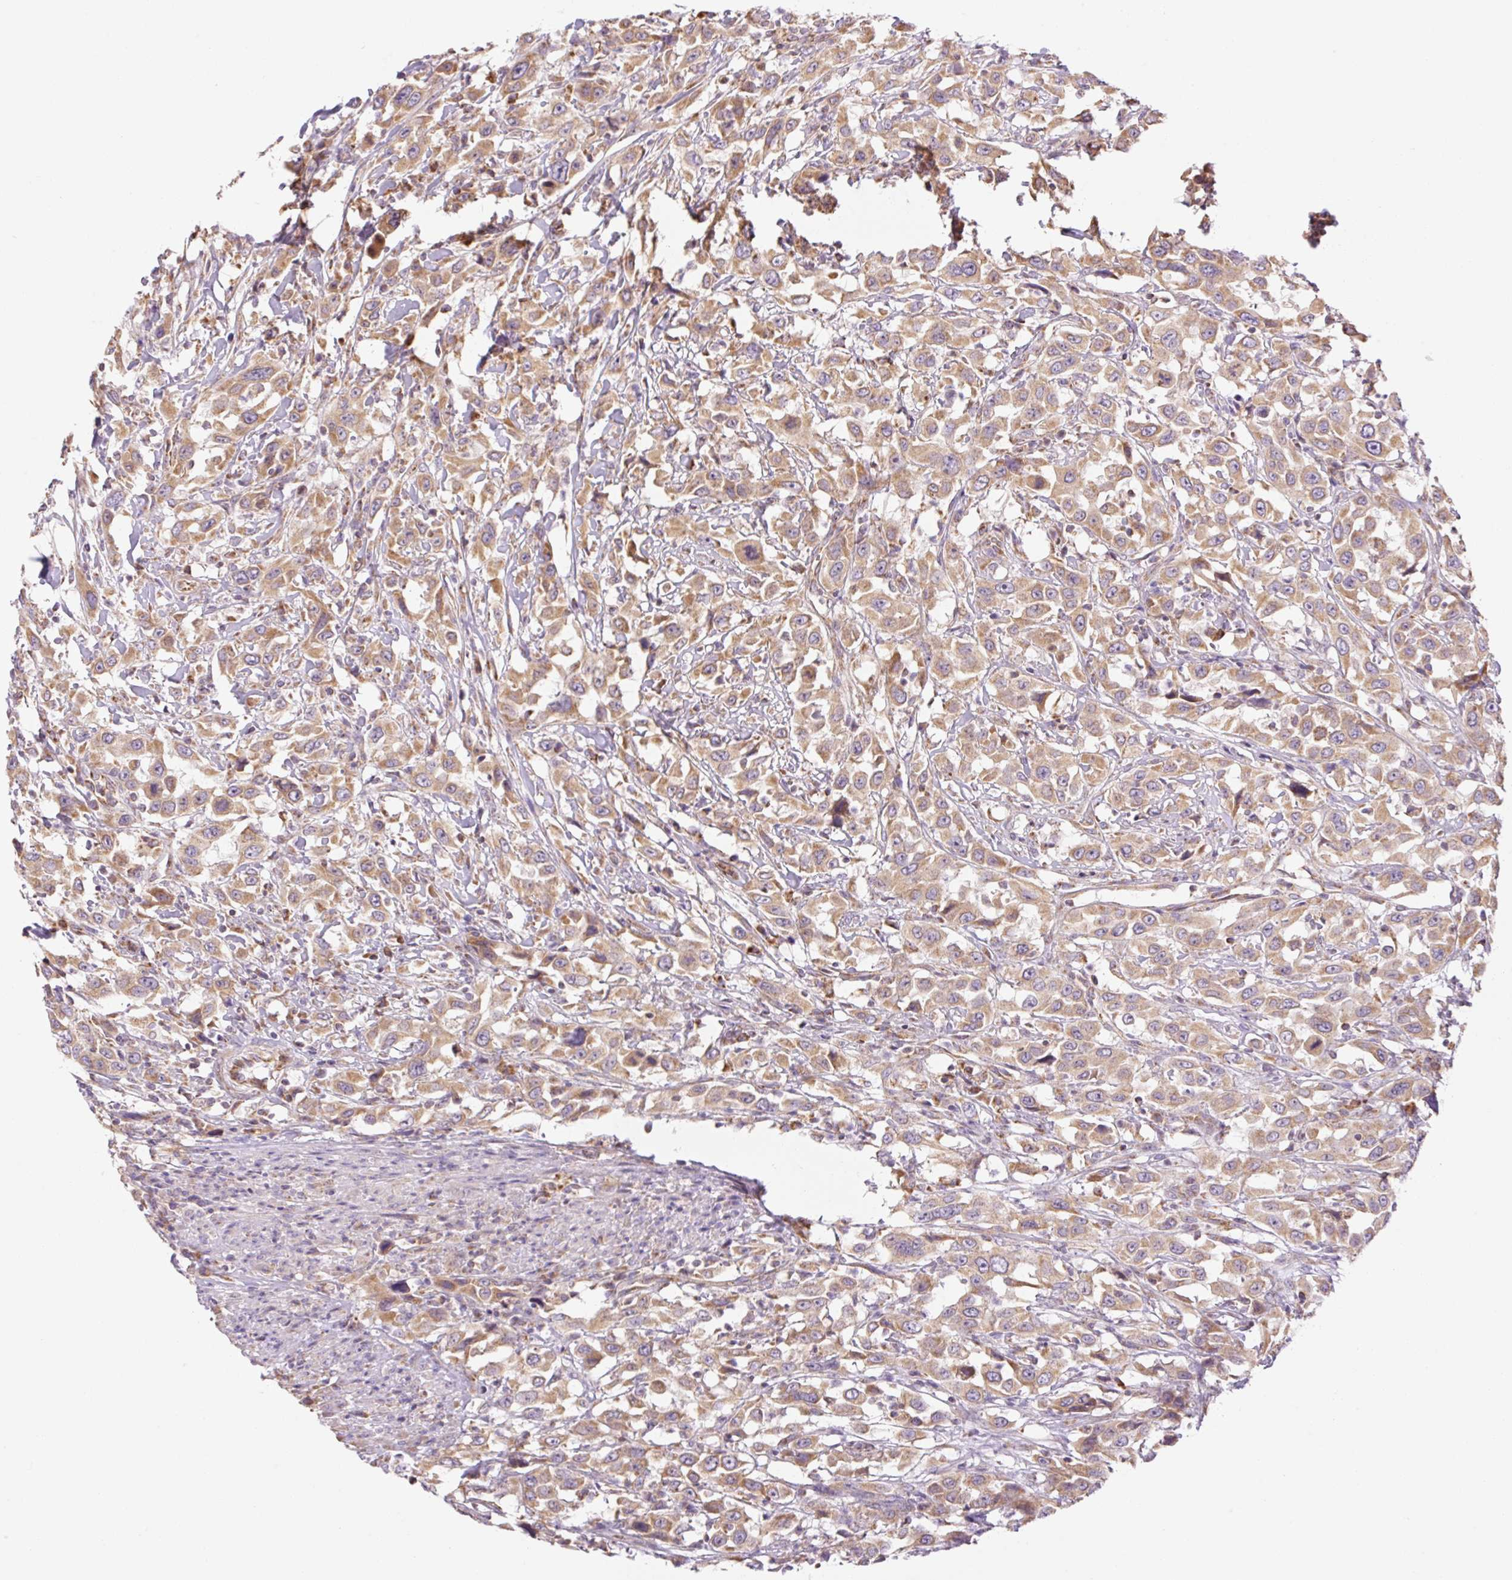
{"staining": {"intensity": "moderate", "quantity": ">75%", "location": "cytoplasmic/membranous"}, "tissue": "urothelial cancer", "cell_type": "Tumor cells", "image_type": "cancer", "snomed": [{"axis": "morphology", "description": "Urothelial carcinoma, High grade"}, {"axis": "topography", "description": "Urinary bladder"}], "caption": "Protein staining of urothelial cancer tissue demonstrates moderate cytoplasmic/membranous staining in about >75% of tumor cells.", "gene": "GOSR2", "patient": {"sex": "male", "age": 61}}